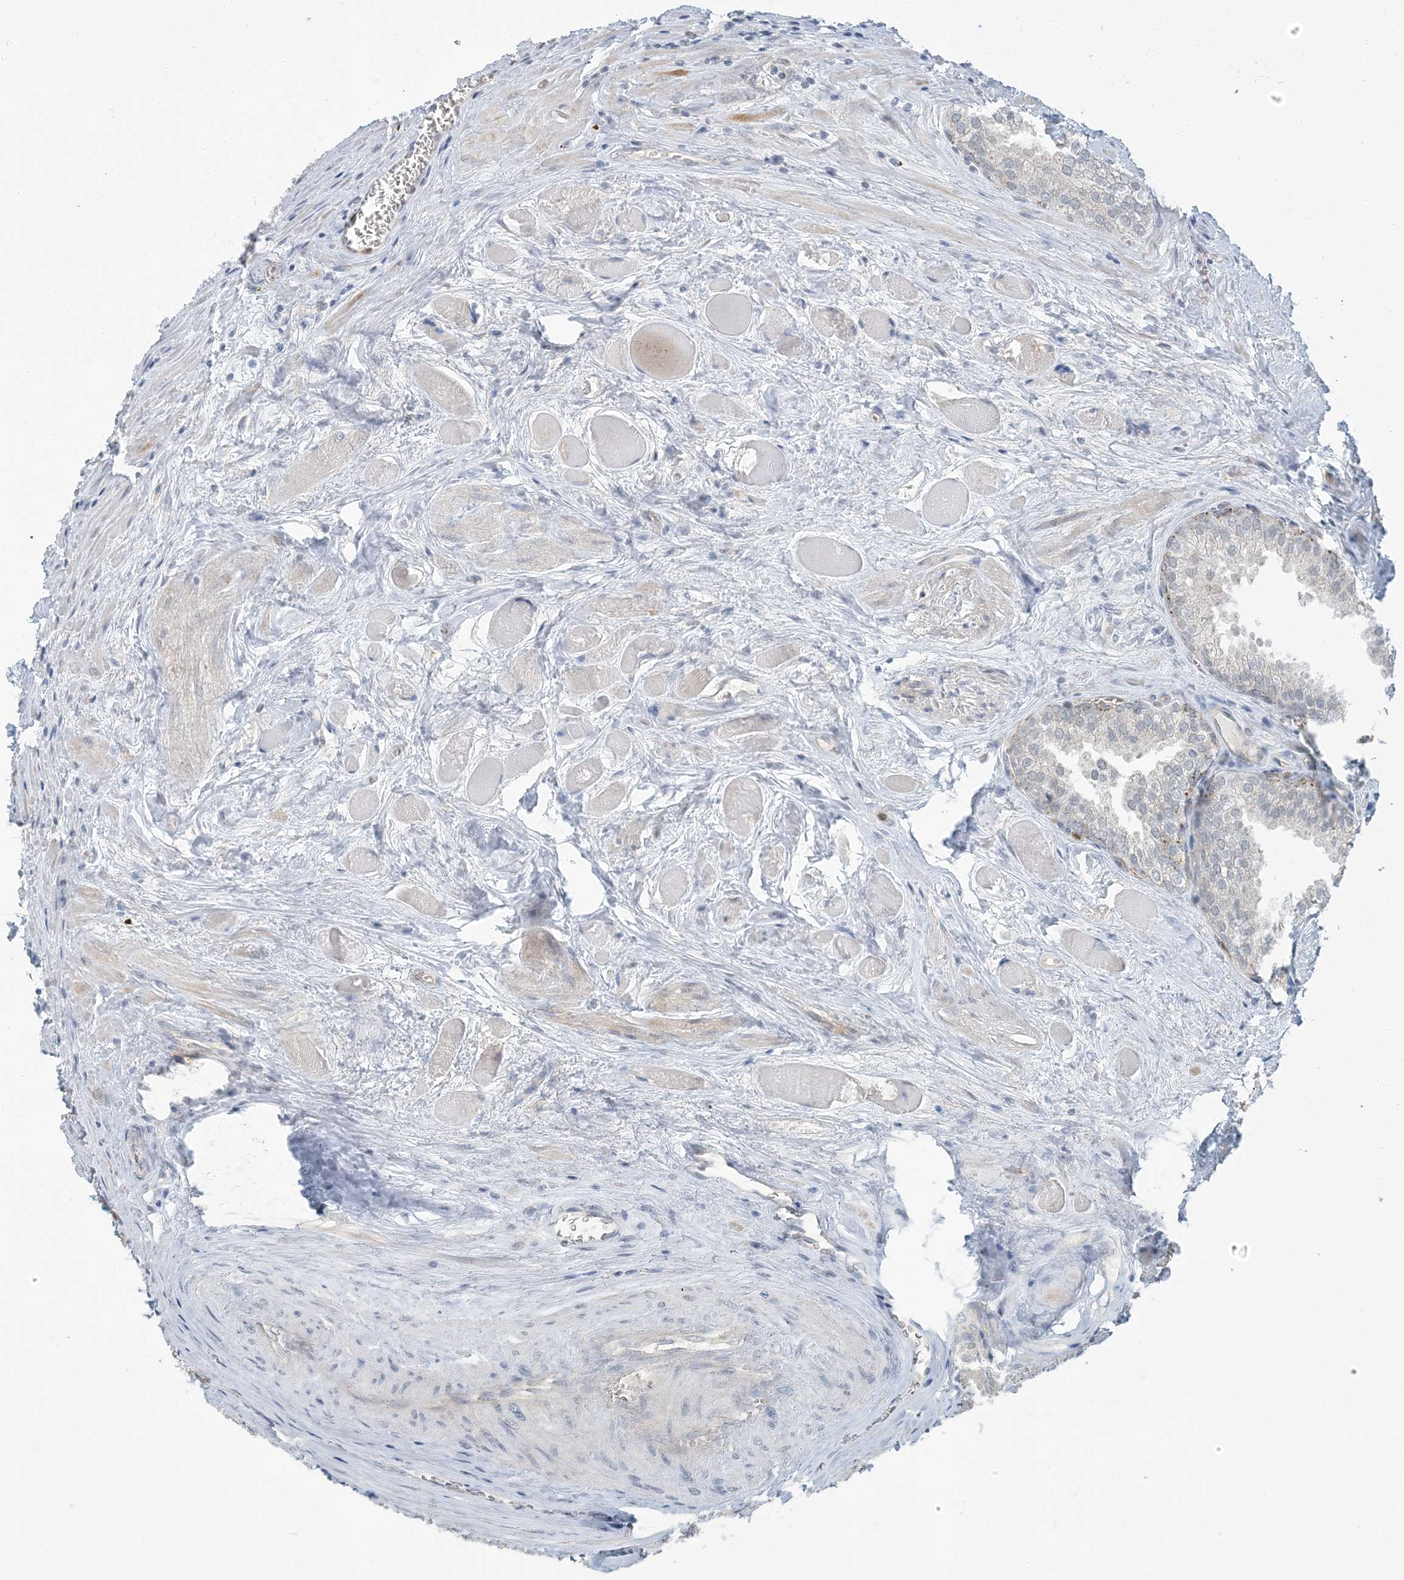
{"staining": {"intensity": "negative", "quantity": "none", "location": "none"}, "tissue": "prostate cancer", "cell_type": "Tumor cells", "image_type": "cancer", "snomed": [{"axis": "morphology", "description": "Adenocarcinoma, Low grade"}, {"axis": "topography", "description": "Prostate"}], "caption": "The immunohistochemistry (IHC) image has no significant expression in tumor cells of adenocarcinoma (low-grade) (prostate) tissue.", "gene": "EPHA4", "patient": {"sex": "male", "age": 67}}